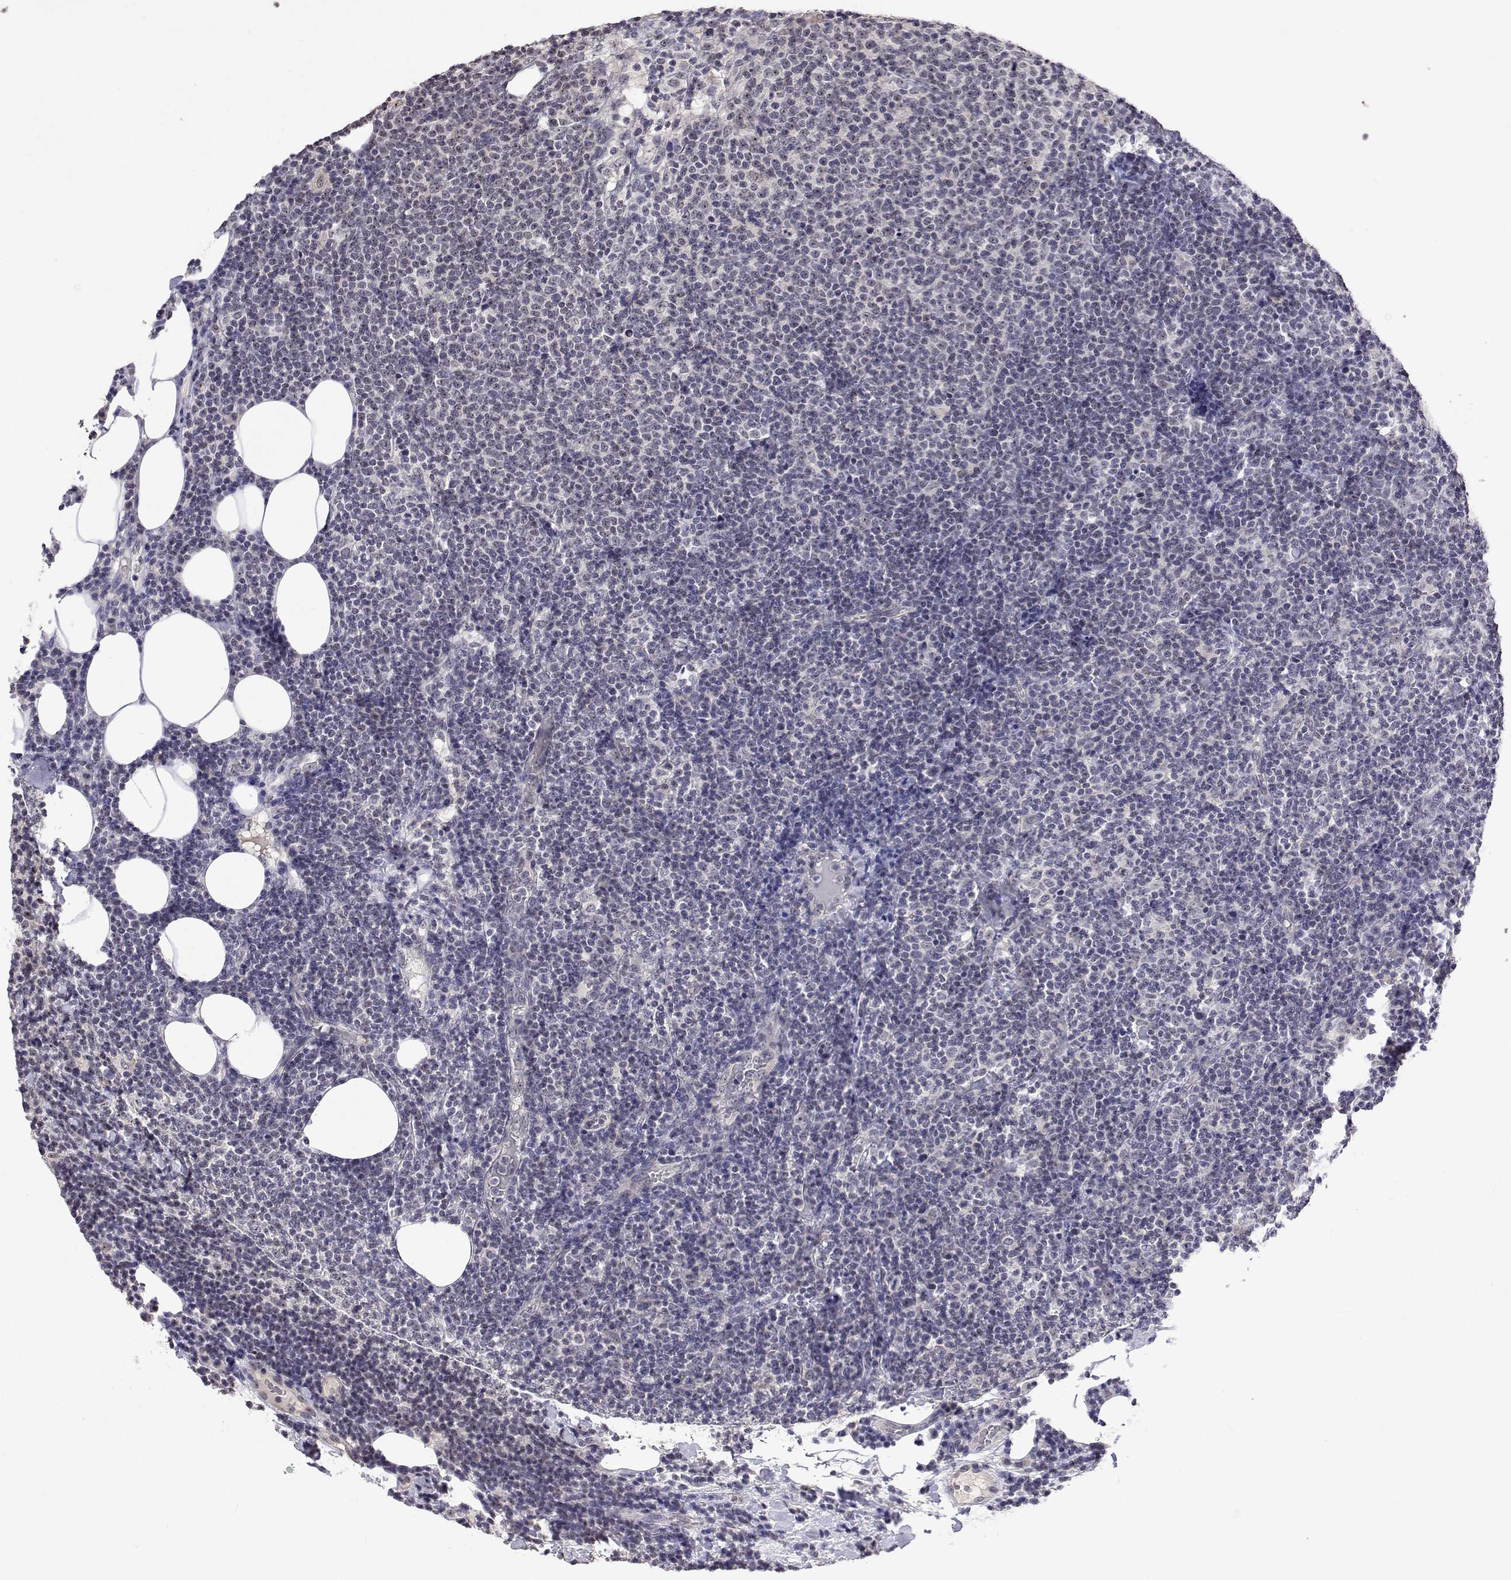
{"staining": {"intensity": "negative", "quantity": "none", "location": "none"}, "tissue": "lymphoma", "cell_type": "Tumor cells", "image_type": "cancer", "snomed": [{"axis": "morphology", "description": "Malignant lymphoma, non-Hodgkin's type, High grade"}, {"axis": "topography", "description": "Lymph node"}], "caption": "The immunohistochemistry (IHC) histopathology image has no significant staining in tumor cells of lymphoma tissue.", "gene": "NHP2", "patient": {"sex": "male", "age": 61}}